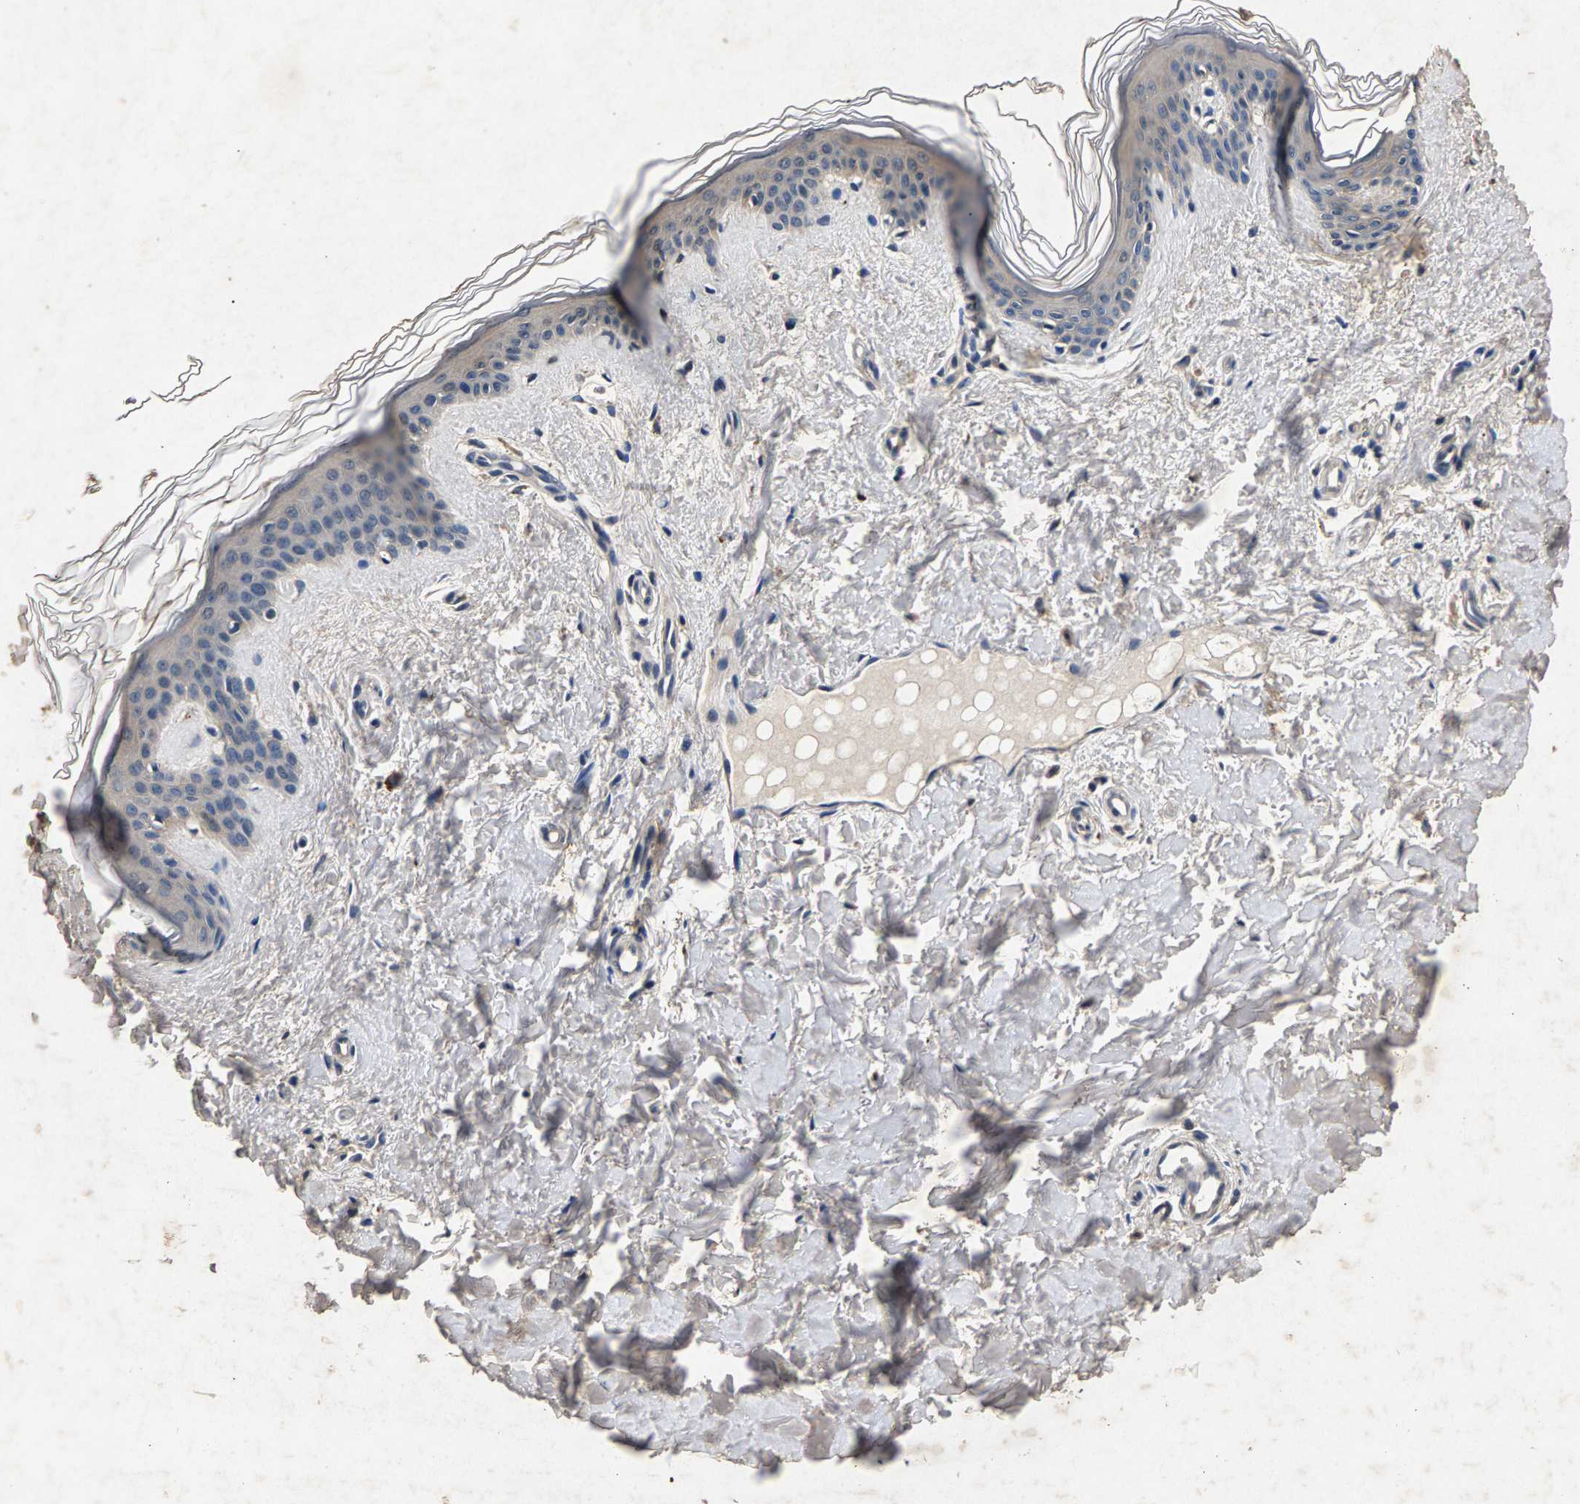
{"staining": {"intensity": "weak", "quantity": "25%-75%", "location": "cytoplasmic/membranous"}, "tissue": "skin", "cell_type": "Fibroblasts", "image_type": "normal", "snomed": [{"axis": "morphology", "description": "Normal tissue, NOS"}, {"axis": "topography", "description": "Skin"}], "caption": "An image of human skin stained for a protein shows weak cytoplasmic/membranous brown staining in fibroblasts.", "gene": "PPP1CC", "patient": {"sex": "female", "age": 41}}